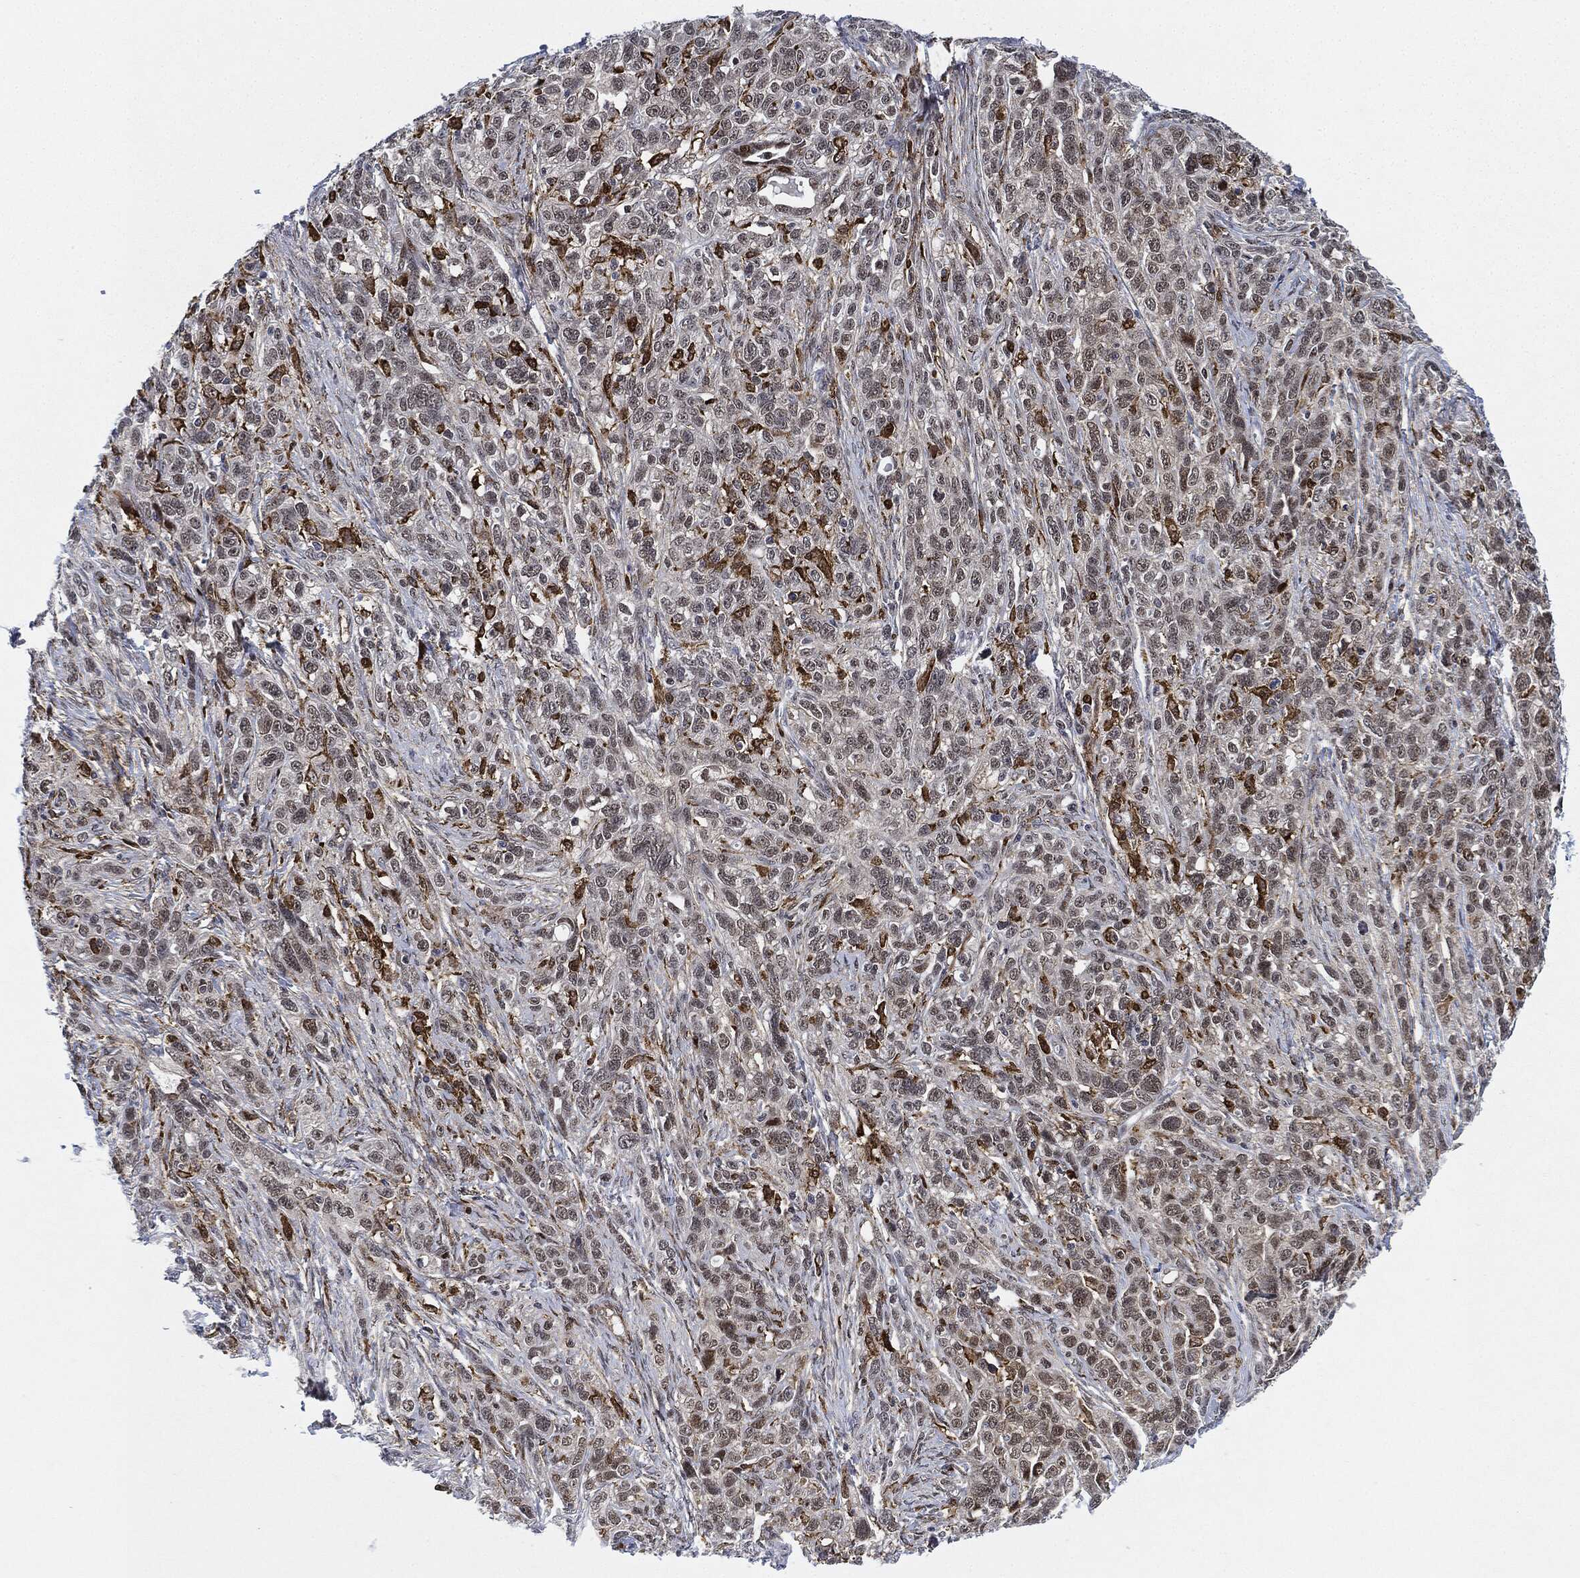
{"staining": {"intensity": "negative", "quantity": "none", "location": "none"}, "tissue": "ovarian cancer", "cell_type": "Tumor cells", "image_type": "cancer", "snomed": [{"axis": "morphology", "description": "Cystadenocarcinoma, serous, NOS"}, {"axis": "topography", "description": "Ovary"}], "caption": "Immunohistochemistry of ovarian cancer (serous cystadenocarcinoma) demonstrates no staining in tumor cells.", "gene": "NANOS3", "patient": {"sex": "female", "age": 71}}